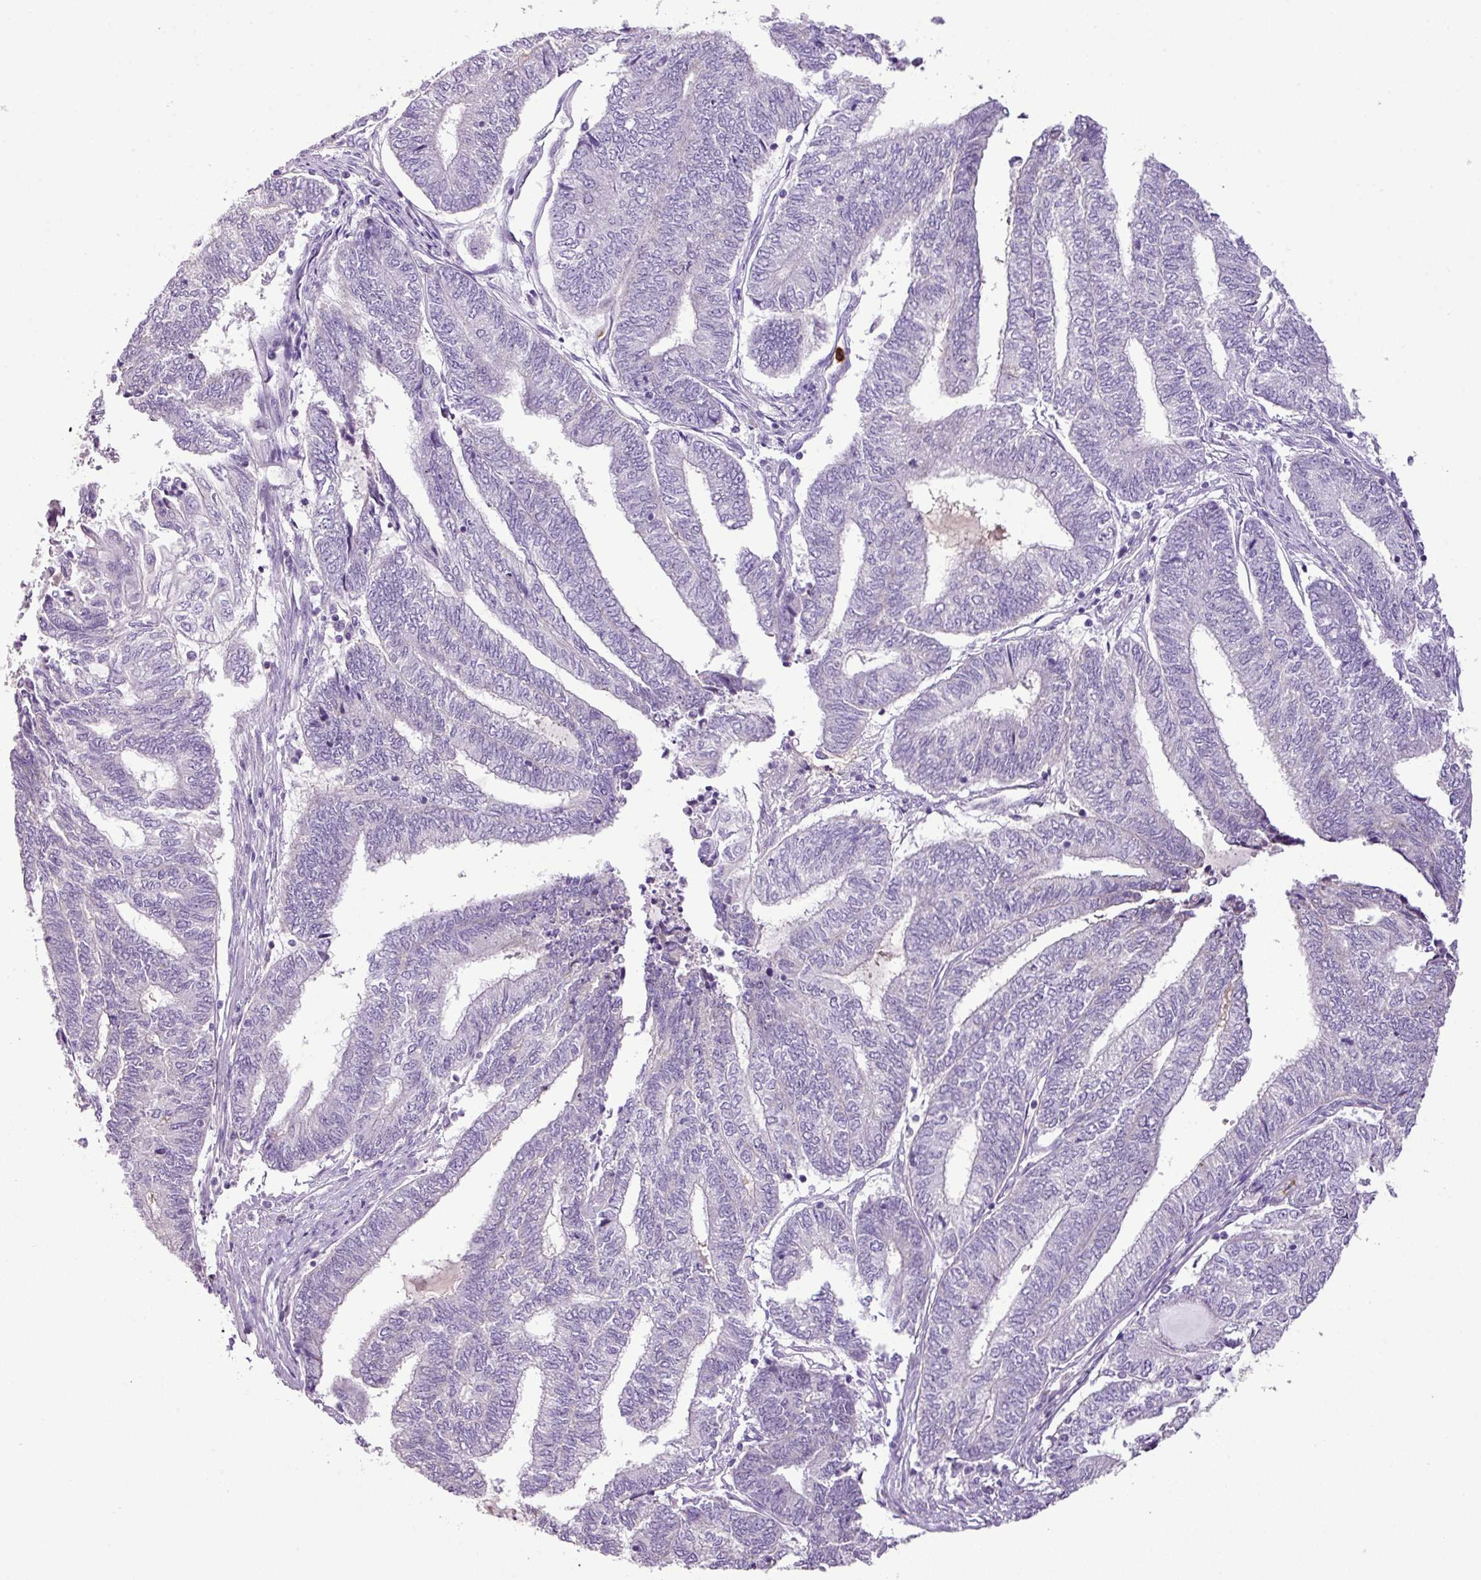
{"staining": {"intensity": "negative", "quantity": "none", "location": "none"}, "tissue": "endometrial cancer", "cell_type": "Tumor cells", "image_type": "cancer", "snomed": [{"axis": "morphology", "description": "Adenocarcinoma, NOS"}, {"axis": "topography", "description": "Uterus"}, {"axis": "topography", "description": "Endometrium"}], "caption": "There is no significant expression in tumor cells of endometrial cancer (adenocarcinoma).", "gene": "HTR3E", "patient": {"sex": "female", "age": 70}}